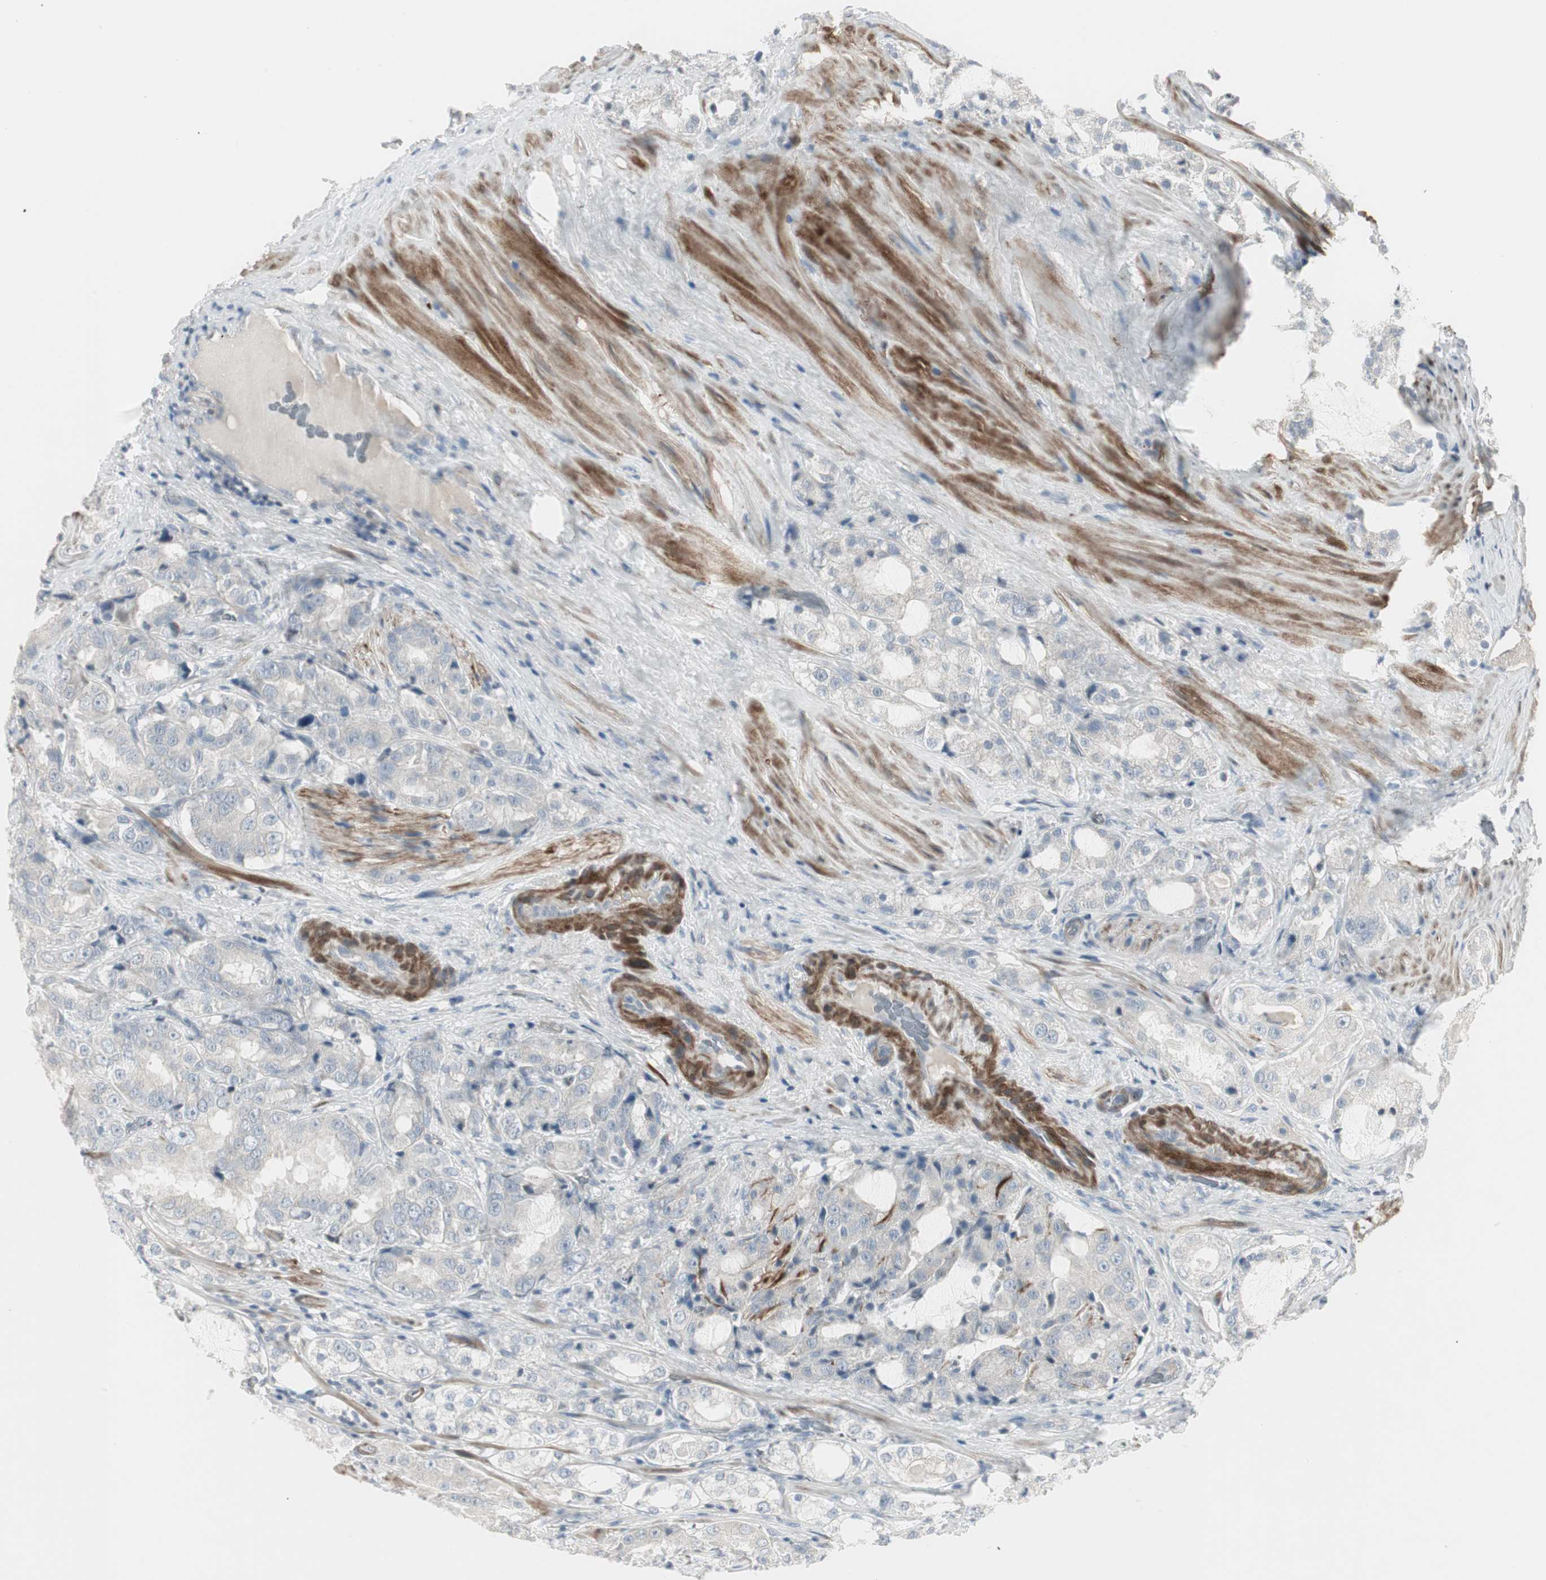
{"staining": {"intensity": "negative", "quantity": "none", "location": "none"}, "tissue": "prostate cancer", "cell_type": "Tumor cells", "image_type": "cancer", "snomed": [{"axis": "morphology", "description": "Adenocarcinoma, High grade"}, {"axis": "topography", "description": "Prostate"}], "caption": "Prostate high-grade adenocarcinoma stained for a protein using immunohistochemistry (IHC) exhibits no staining tumor cells.", "gene": "DMPK", "patient": {"sex": "male", "age": 73}}